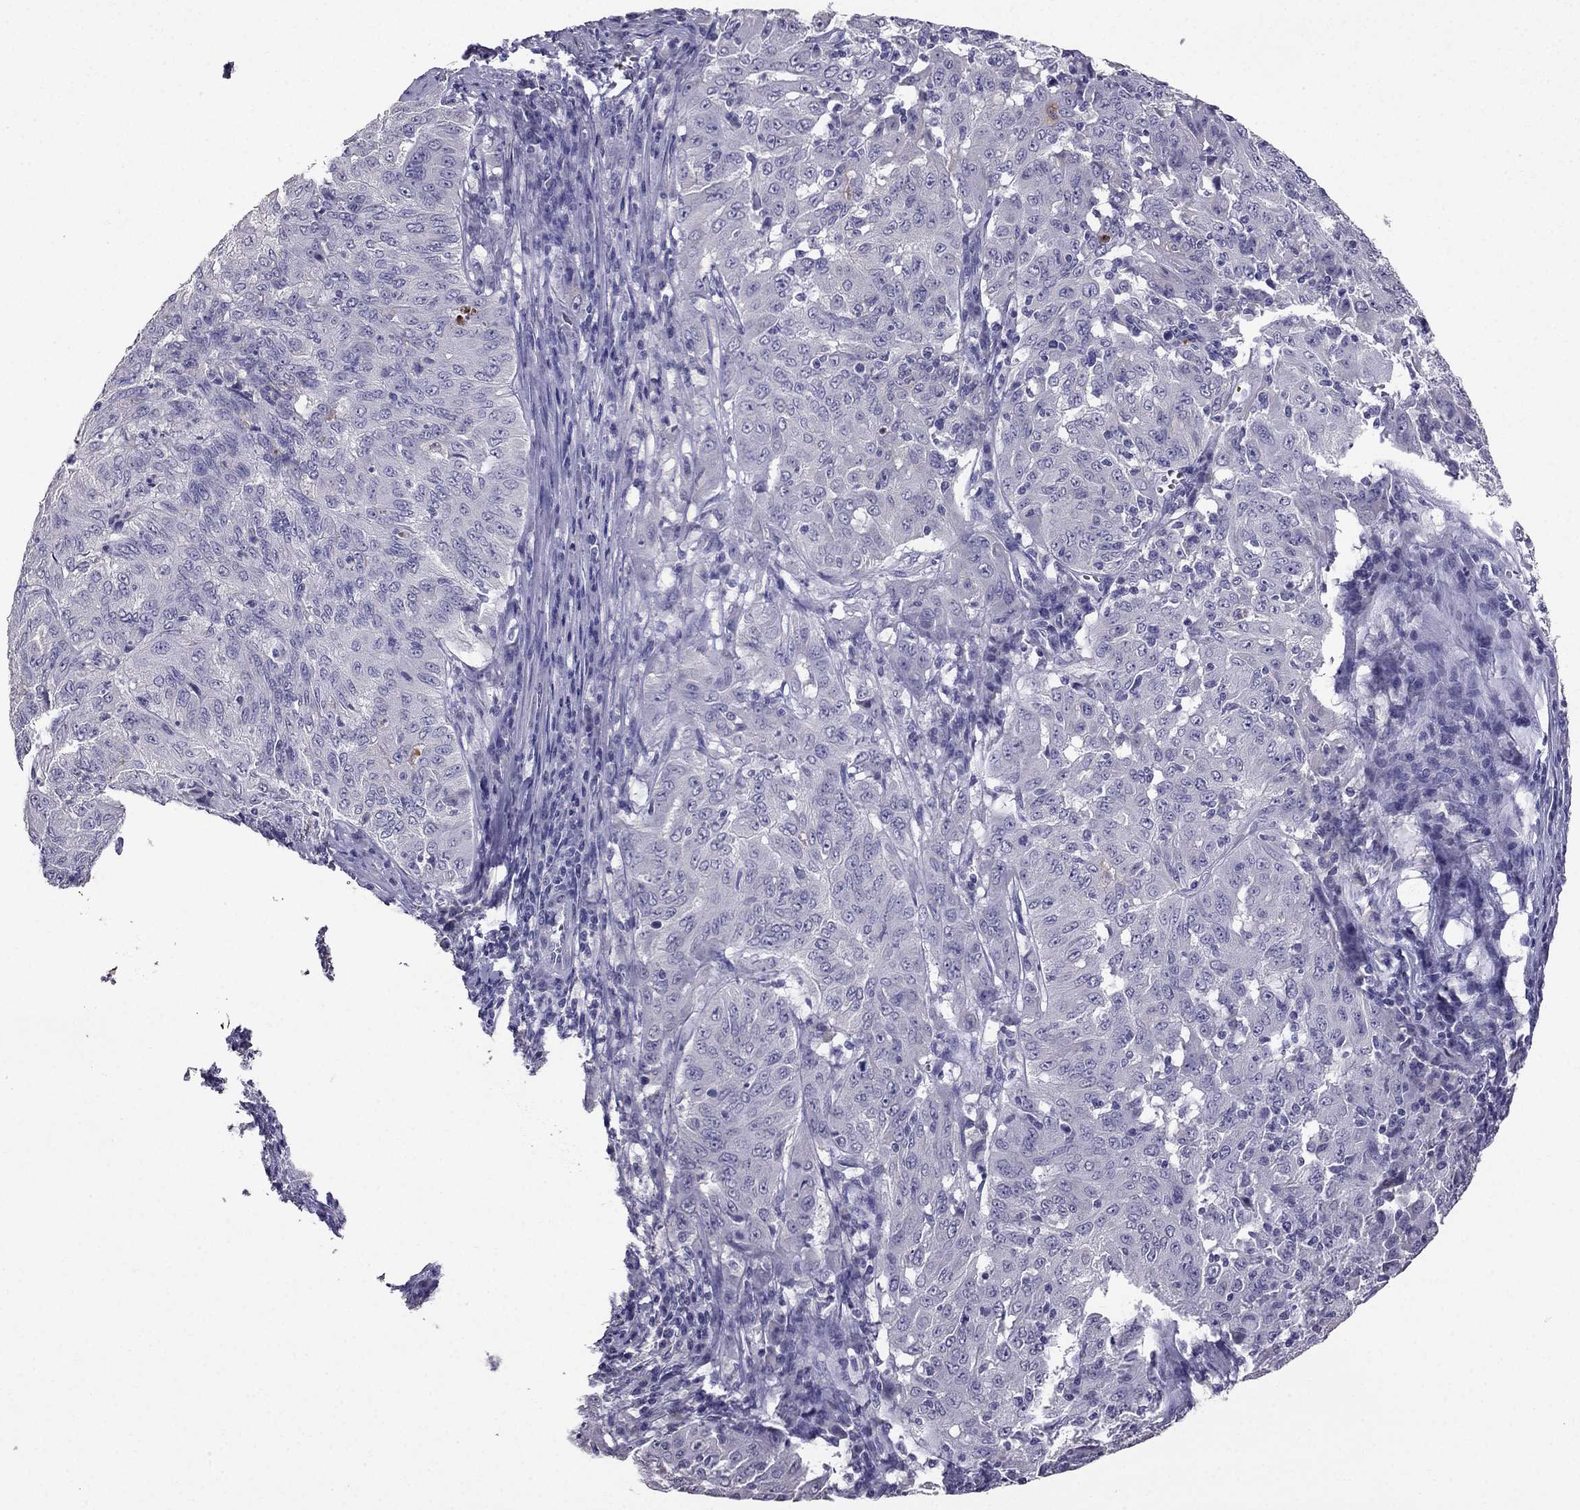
{"staining": {"intensity": "negative", "quantity": "none", "location": "none"}, "tissue": "pancreatic cancer", "cell_type": "Tumor cells", "image_type": "cancer", "snomed": [{"axis": "morphology", "description": "Adenocarcinoma, NOS"}, {"axis": "topography", "description": "Pancreas"}], "caption": "Pancreatic cancer was stained to show a protein in brown. There is no significant positivity in tumor cells.", "gene": "SCG5", "patient": {"sex": "male", "age": 63}}